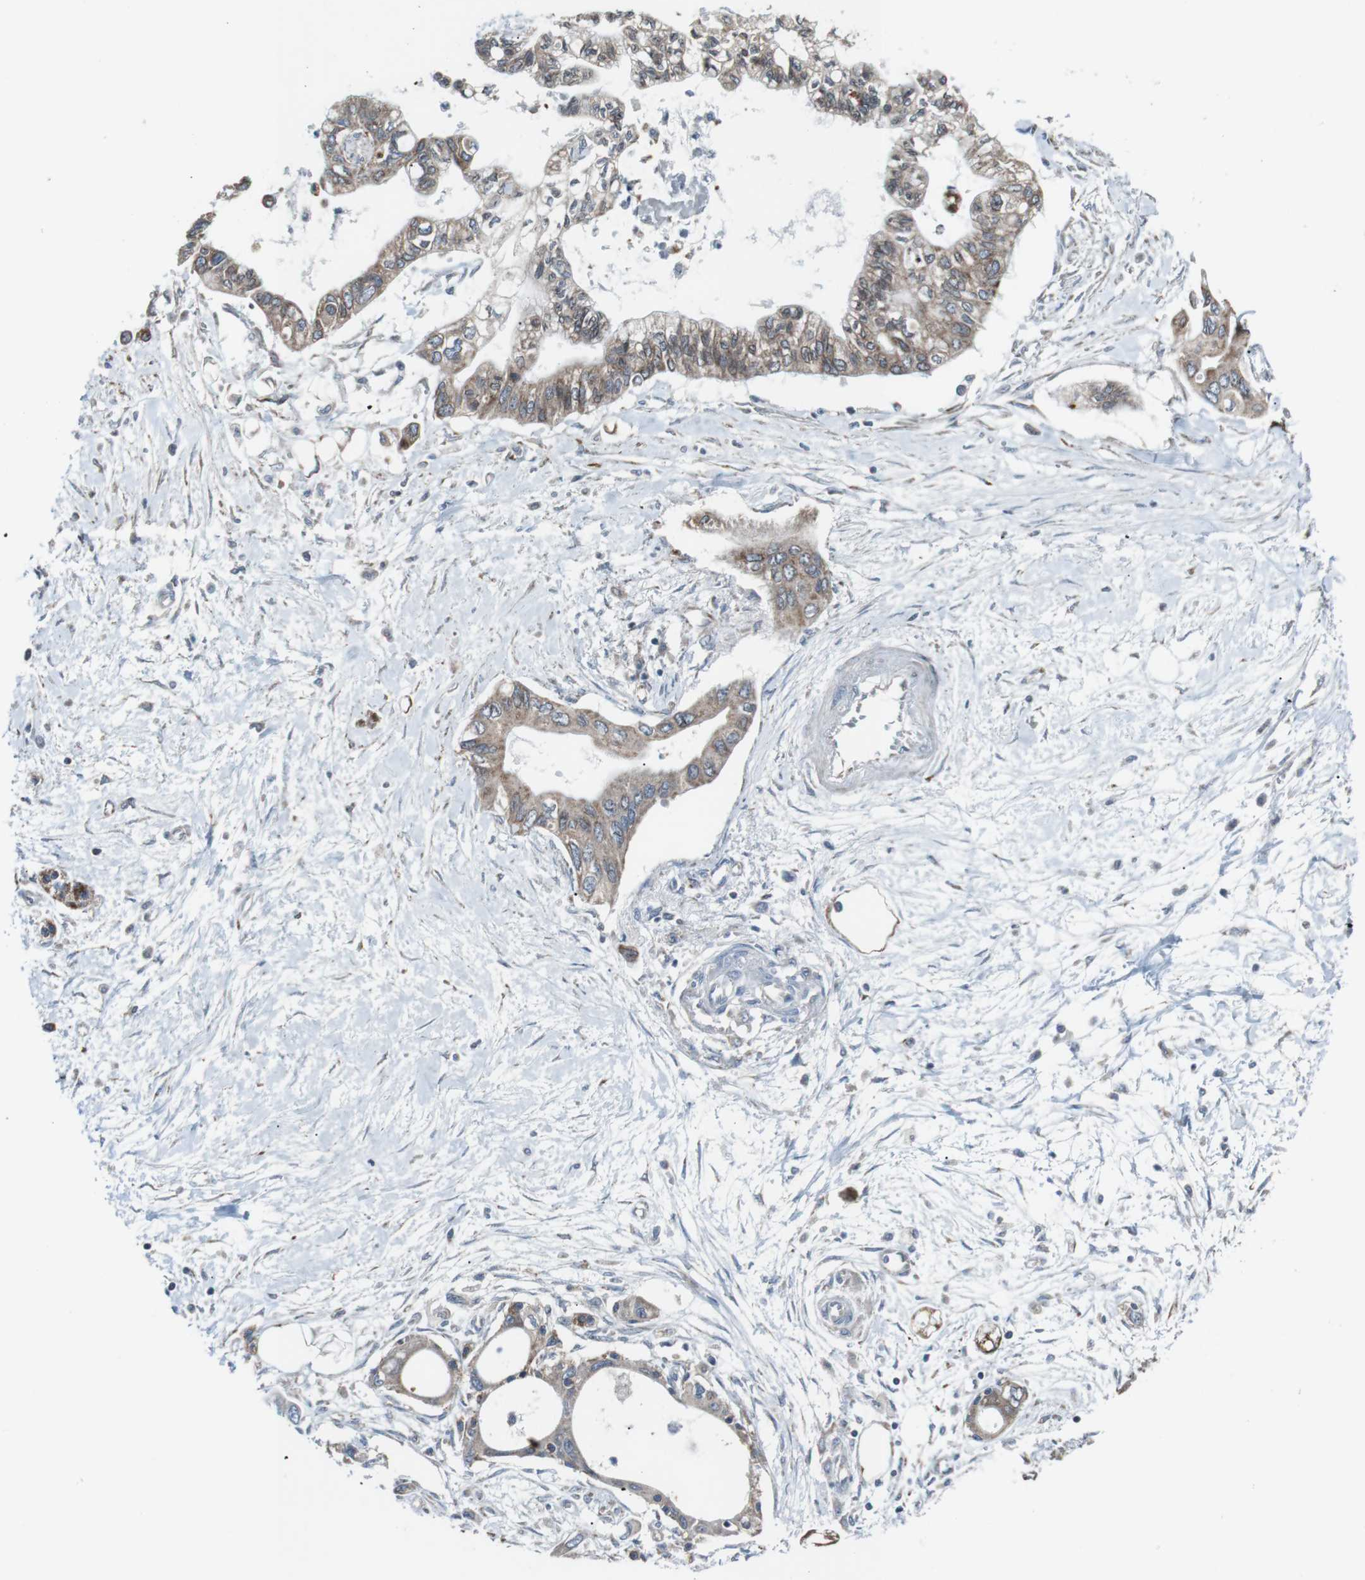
{"staining": {"intensity": "weak", "quantity": ">75%", "location": "cytoplasmic/membranous"}, "tissue": "pancreatic cancer", "cell_type": "Tumor cells", "image_type": "cancer", "snomed": [{"axis": "morphology", "description": "Adenocarcinoma, NOS"}, {"axis": "topography", "description": "Pancreas"}], "caption": "Pancreatic cancer stained with a brown dye shows weak cytoplasmic/membranous positive staining in approximately >75% of tumor cells.", "gene": "CISD2", "patient": {"sex": "female", "age": 77}}